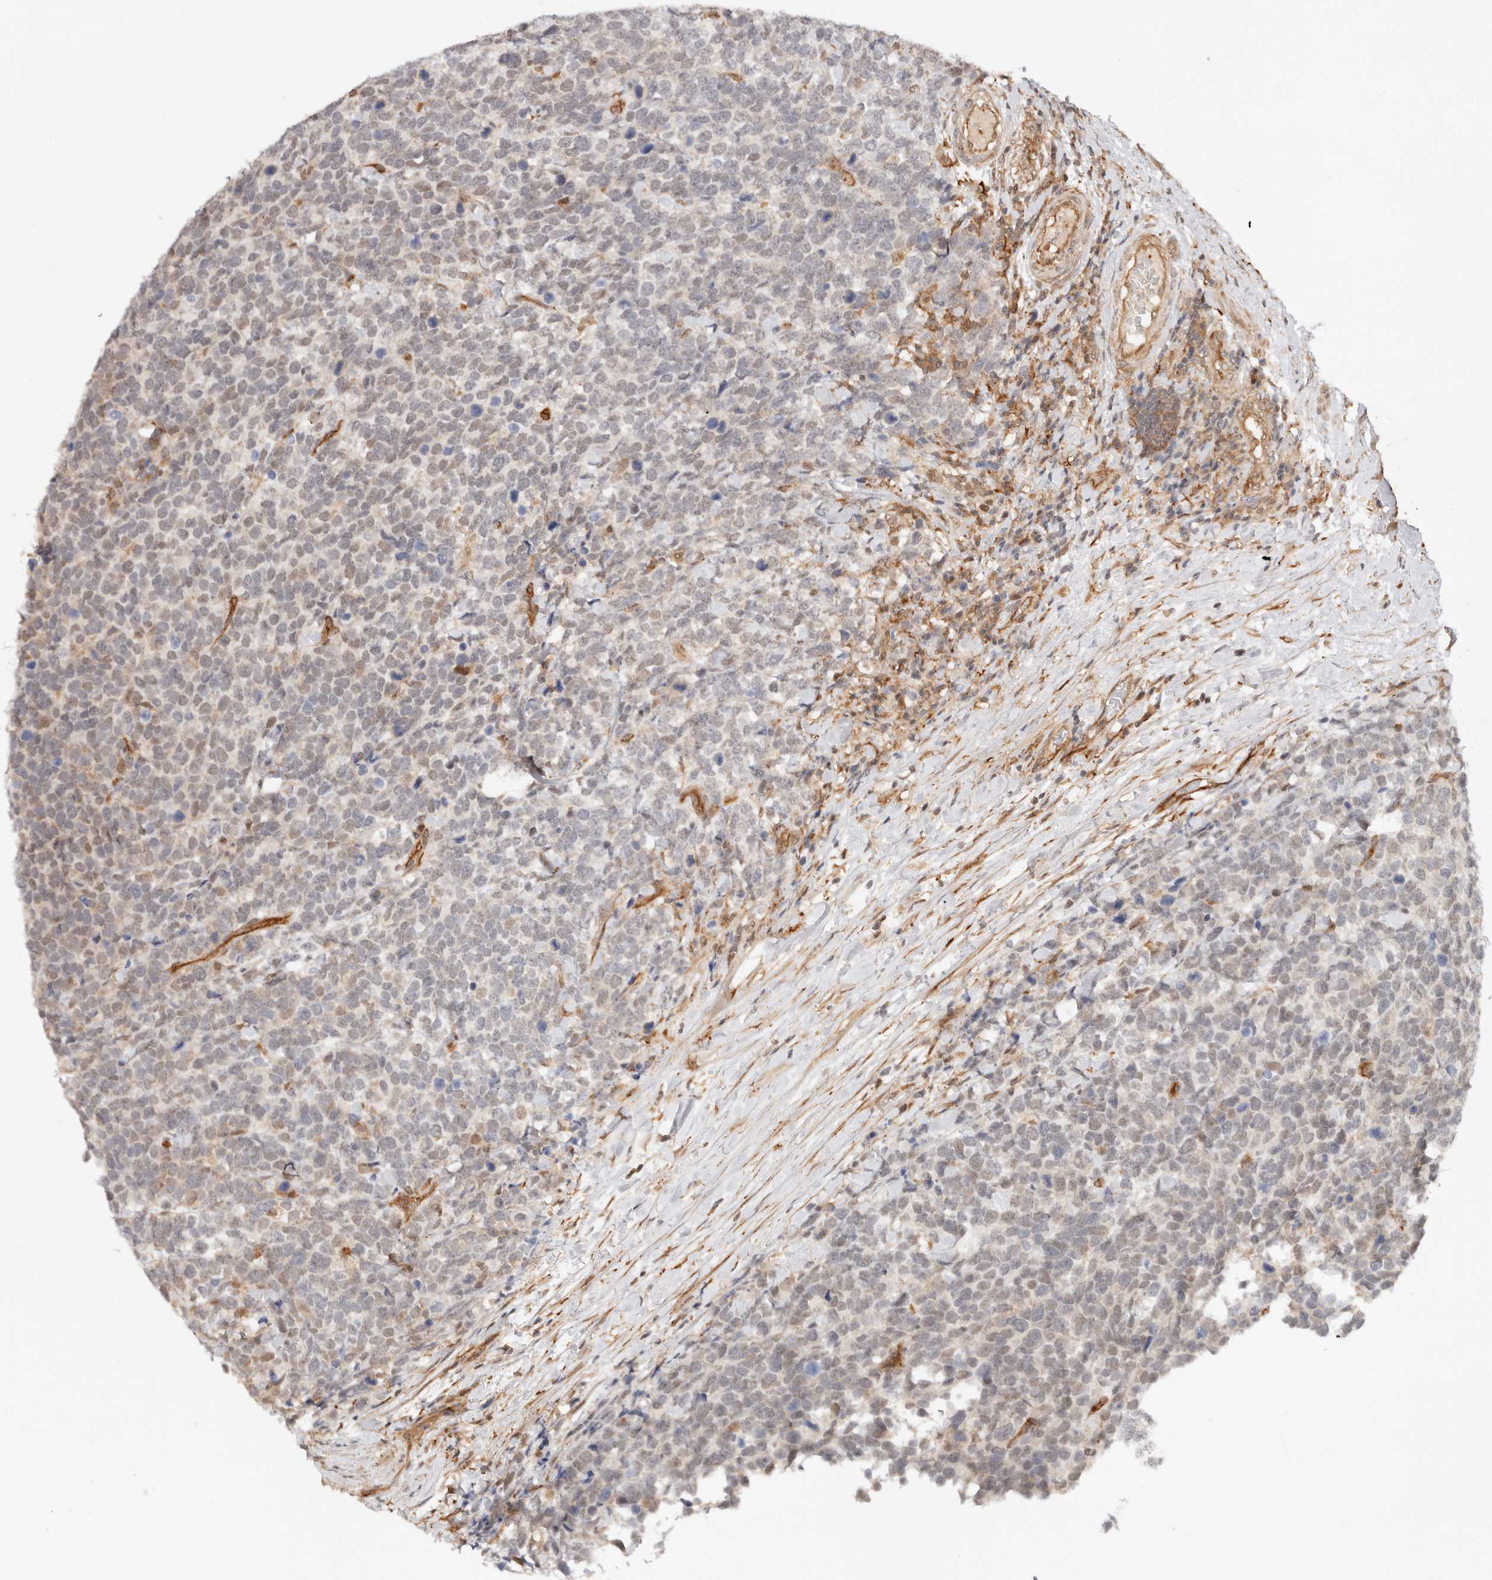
{"staining": {"intensity": "weak", "quantity": "<25%", "location": "nuclear"}, "tissue": "urothelial cancer", "cell_type": "Tumor cells", "image_type": "cancer", "snomed": [{"axis": "morphology", "description": "Urothelial carcinoma, High grade"}, {"axis": "topography", "description": "Urinary bladder"}], "caption": "High power microscopy micrograph of an IHC micrograph of urothelial carcinoma (high-grade), revealing no significant expression in tumor cells. (Brightfield microscopy of DAB (3,3'-diaminobenzidine) immunohistochemistry (IHC) at high magnification).", "gene": "HEXD", "patient": {"sex": "female", "age": 82}}